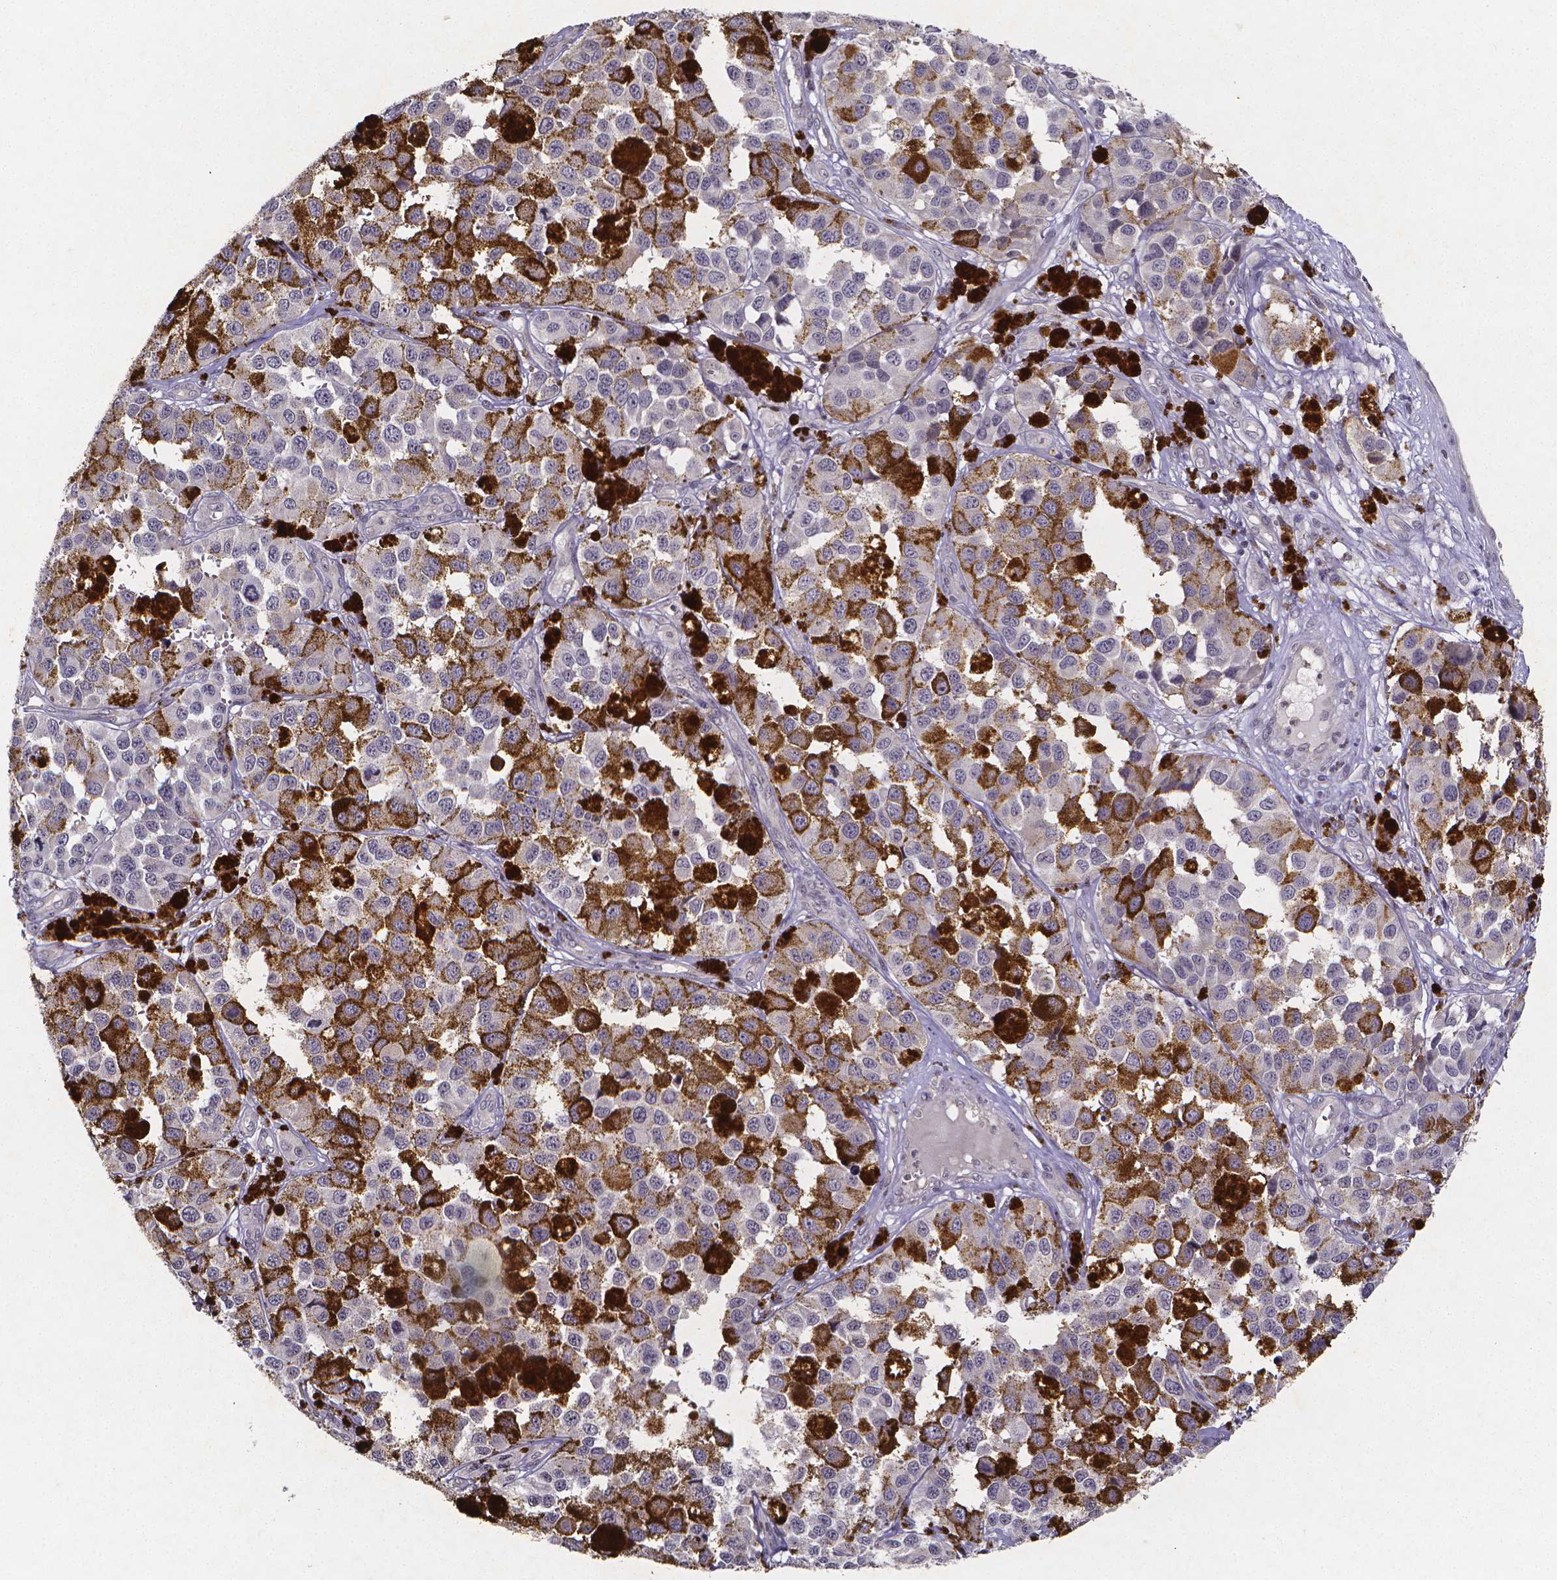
{"staining": {"intensity": "negative", "quantity": "none", "location": "none"}, "tissue": "melanoma", "cell_type": "Tumor cells", "image_type": "cancer", "snomed": [{"axis": "morphology", "description": "Malignant melanoma, NOS"}, {"axis": "topography", "description": "Skin"}], "caption": "Image shows no protein expression in tumor cells of malignant melanoma tissue.", "gene": "TP73", "patient": {"sex": "female", "age": 58}}